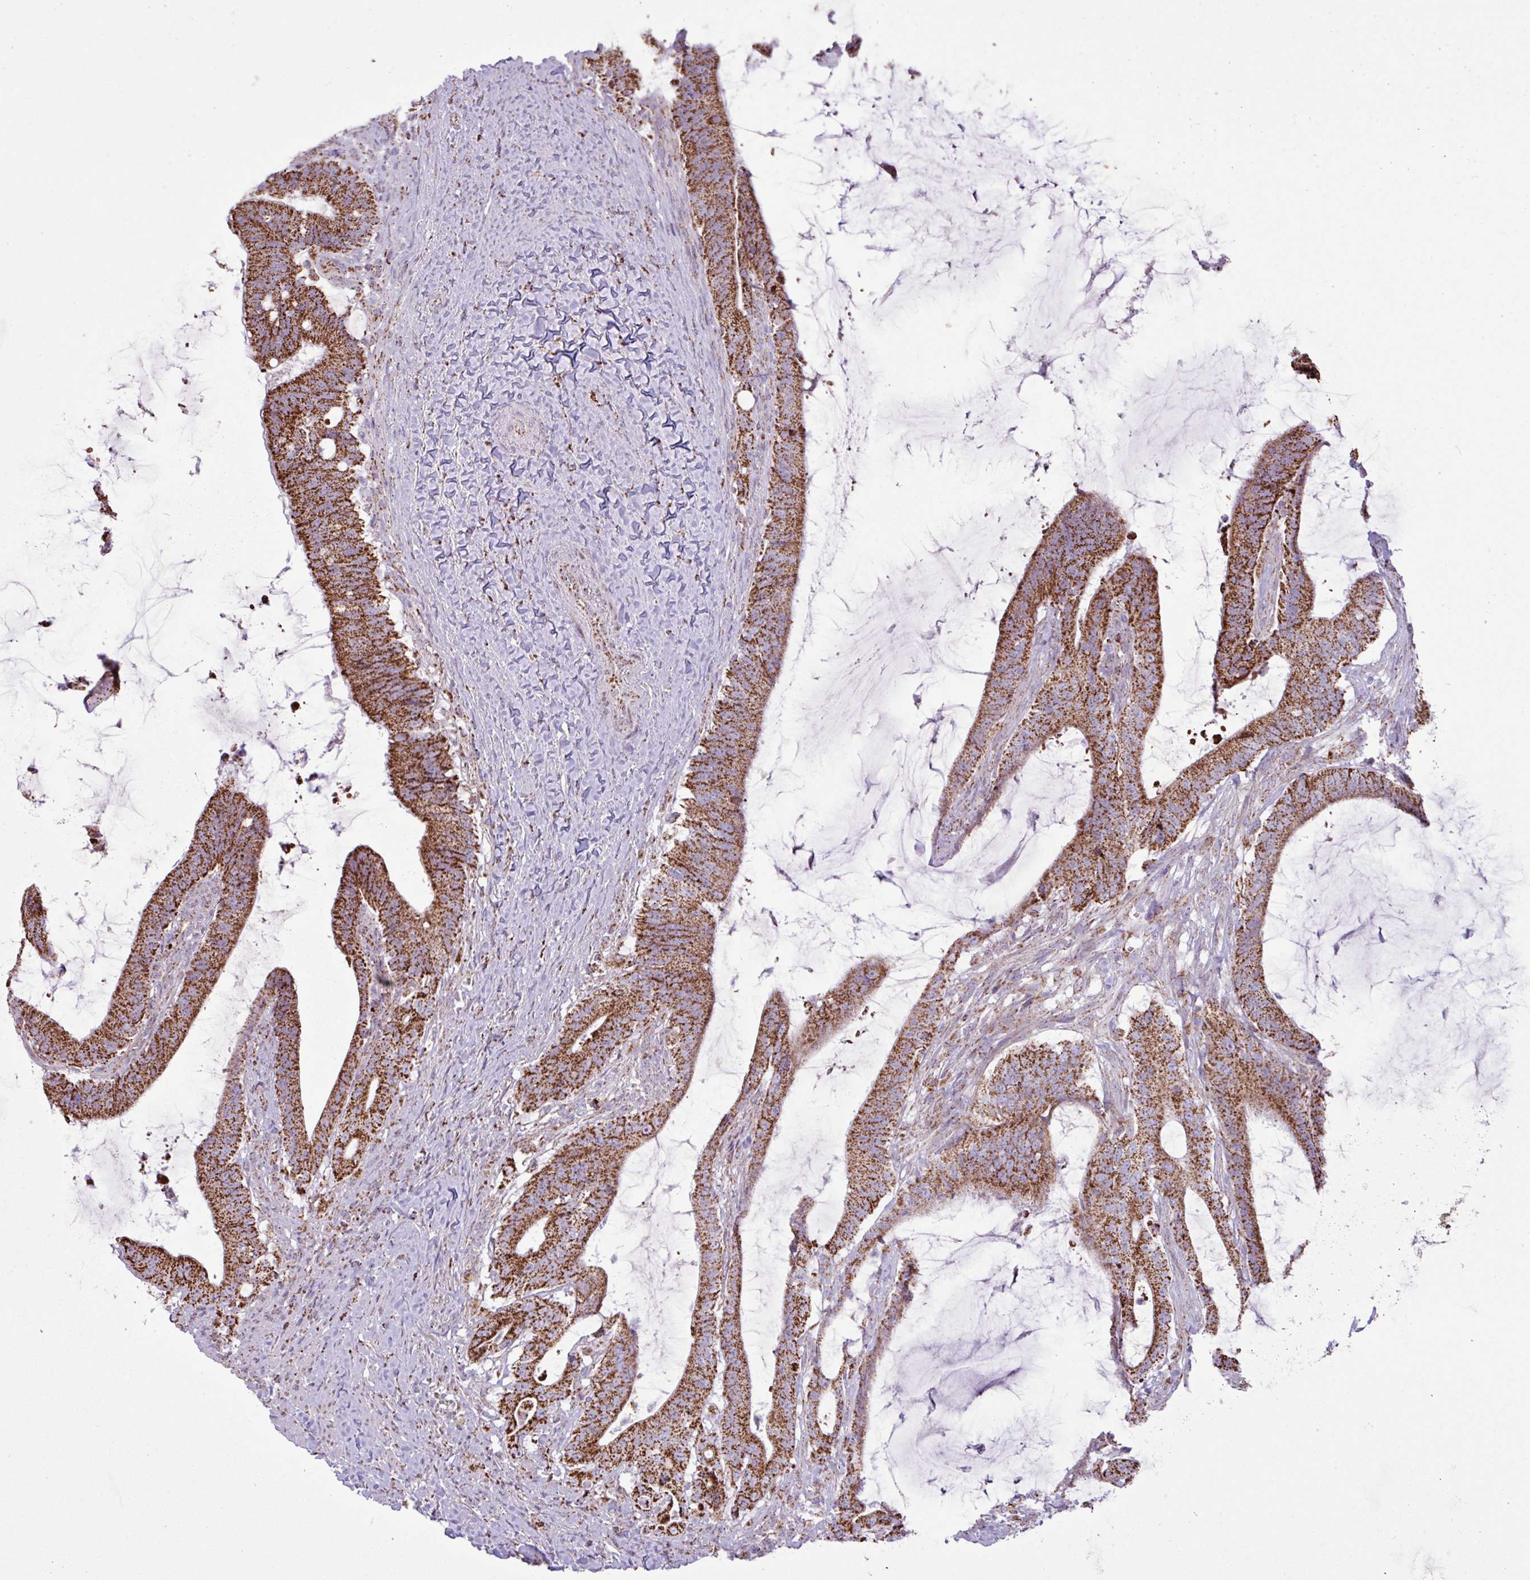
{"staining": {"intensity": "strong", "quantity": ">75%", "location": "cytoplasmic/membranous"}, "tissue": "colorectal cancer", "cell_type": "Tumor cells", "image_type": "cancer", "snomed": [{"axis": "morphology", "description": "Adenocarcinoma, NOS"}, {"axis": "topography", "description": "Colon"}], "caption": "High-power microscopy captured an immunohistochemistry micrograph of colorectal cancer, revealing strong cytoplasmic/membranous expression in approximately >75% of tumor cells. (brown staining indicates protein expression, while blue staining denotes nuclei).", "gene": "RTL3", "patient": {"sex": "female", "age": 43}}